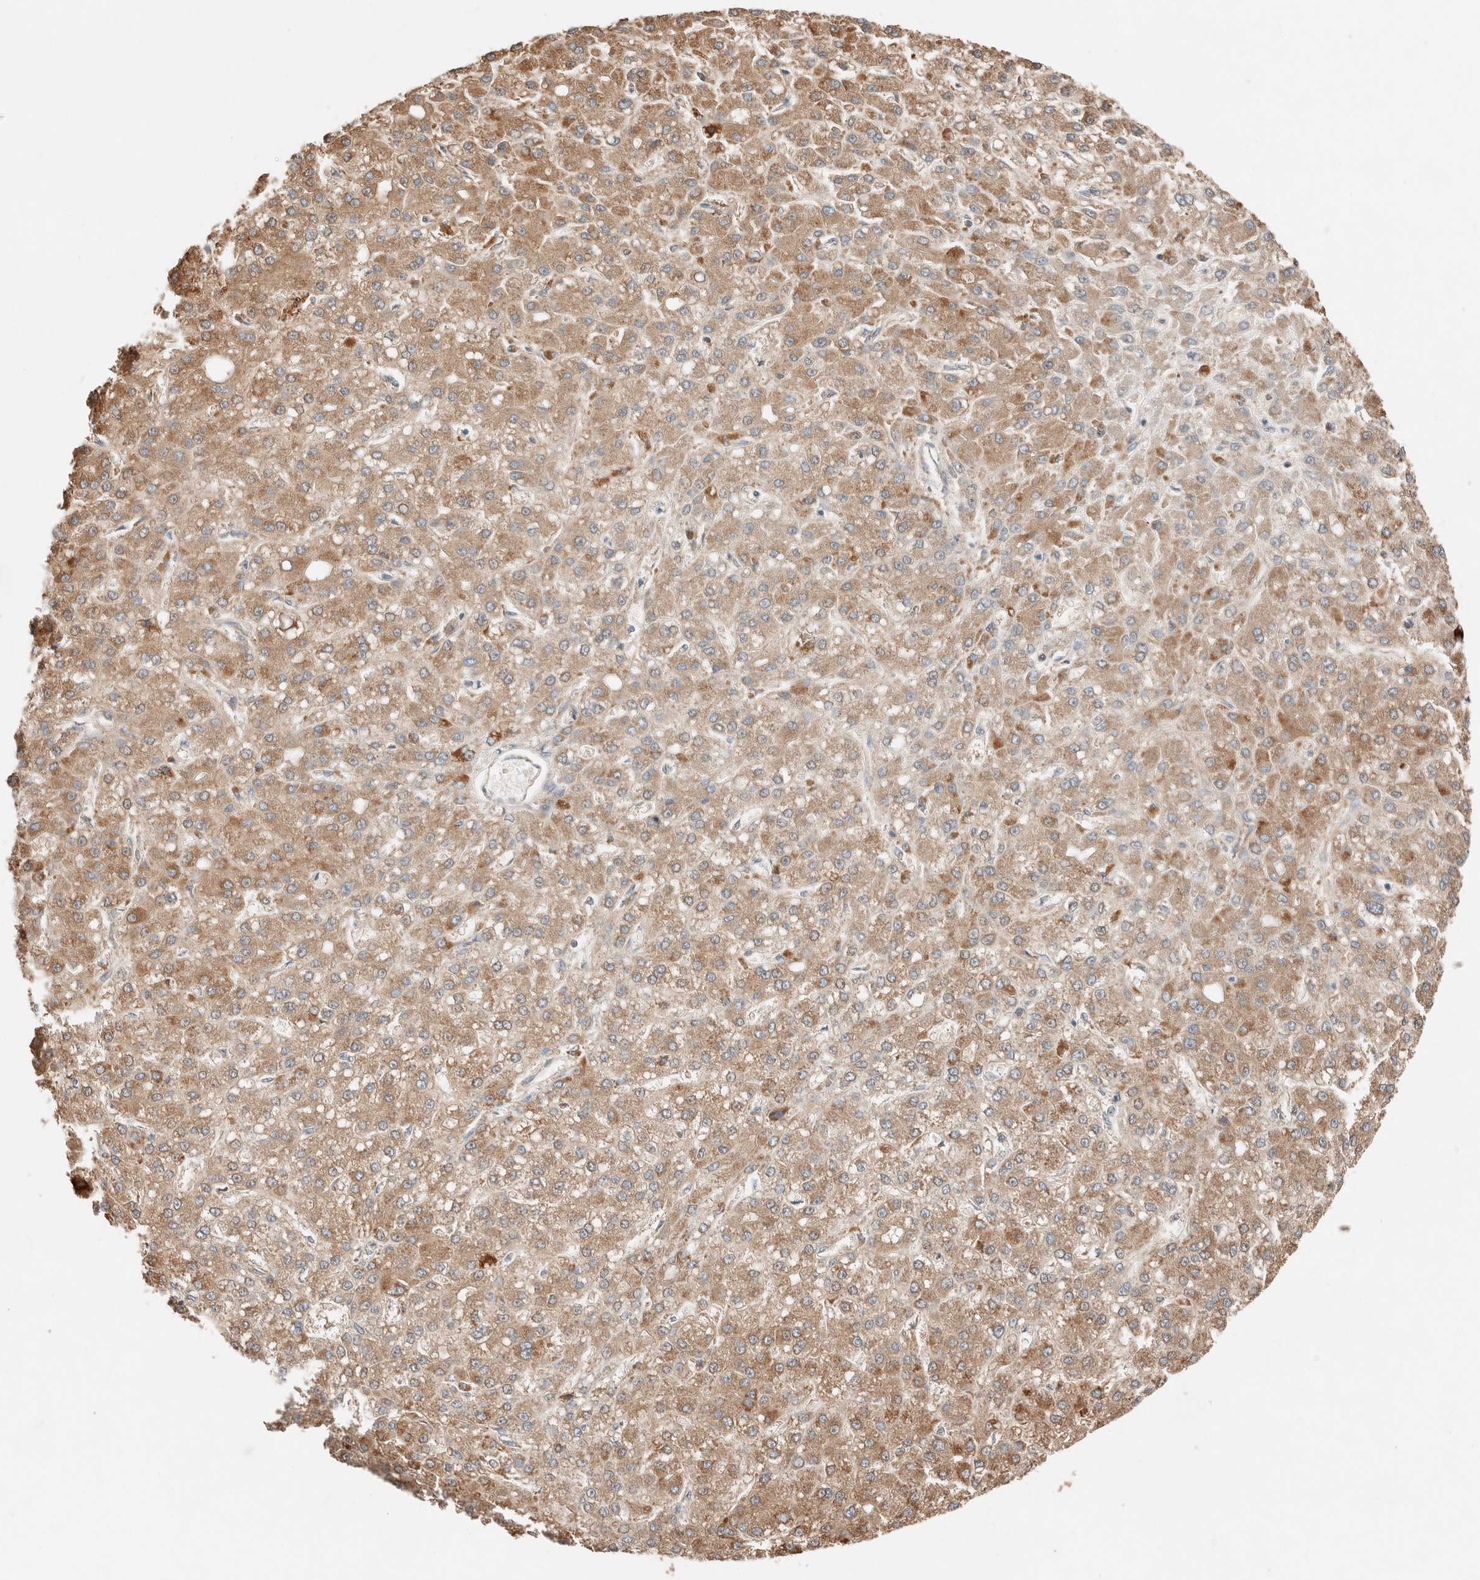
{"staining": {"intensity": "moderate", "quantity": ">75%", "location": "cytoplasmic/membranous"}, "tissue": "liver cancer", "cell_type": "Tumor cells", "image_type": "cancer", "snomed": [{"axis": "morphology", "description": "Carcinoma, Hepatocellular, NOS"}, {"axis": "topography", "description": "Liver"}], "caption": "Protein staining of liver cancer (hepatocellular carcinoma) tissue displays moderate cytoplasmic/membranous positivity in about >75% of tumor cells.", "gene": "TUBD1", "patient": {"sex": "male", "age": 67}}